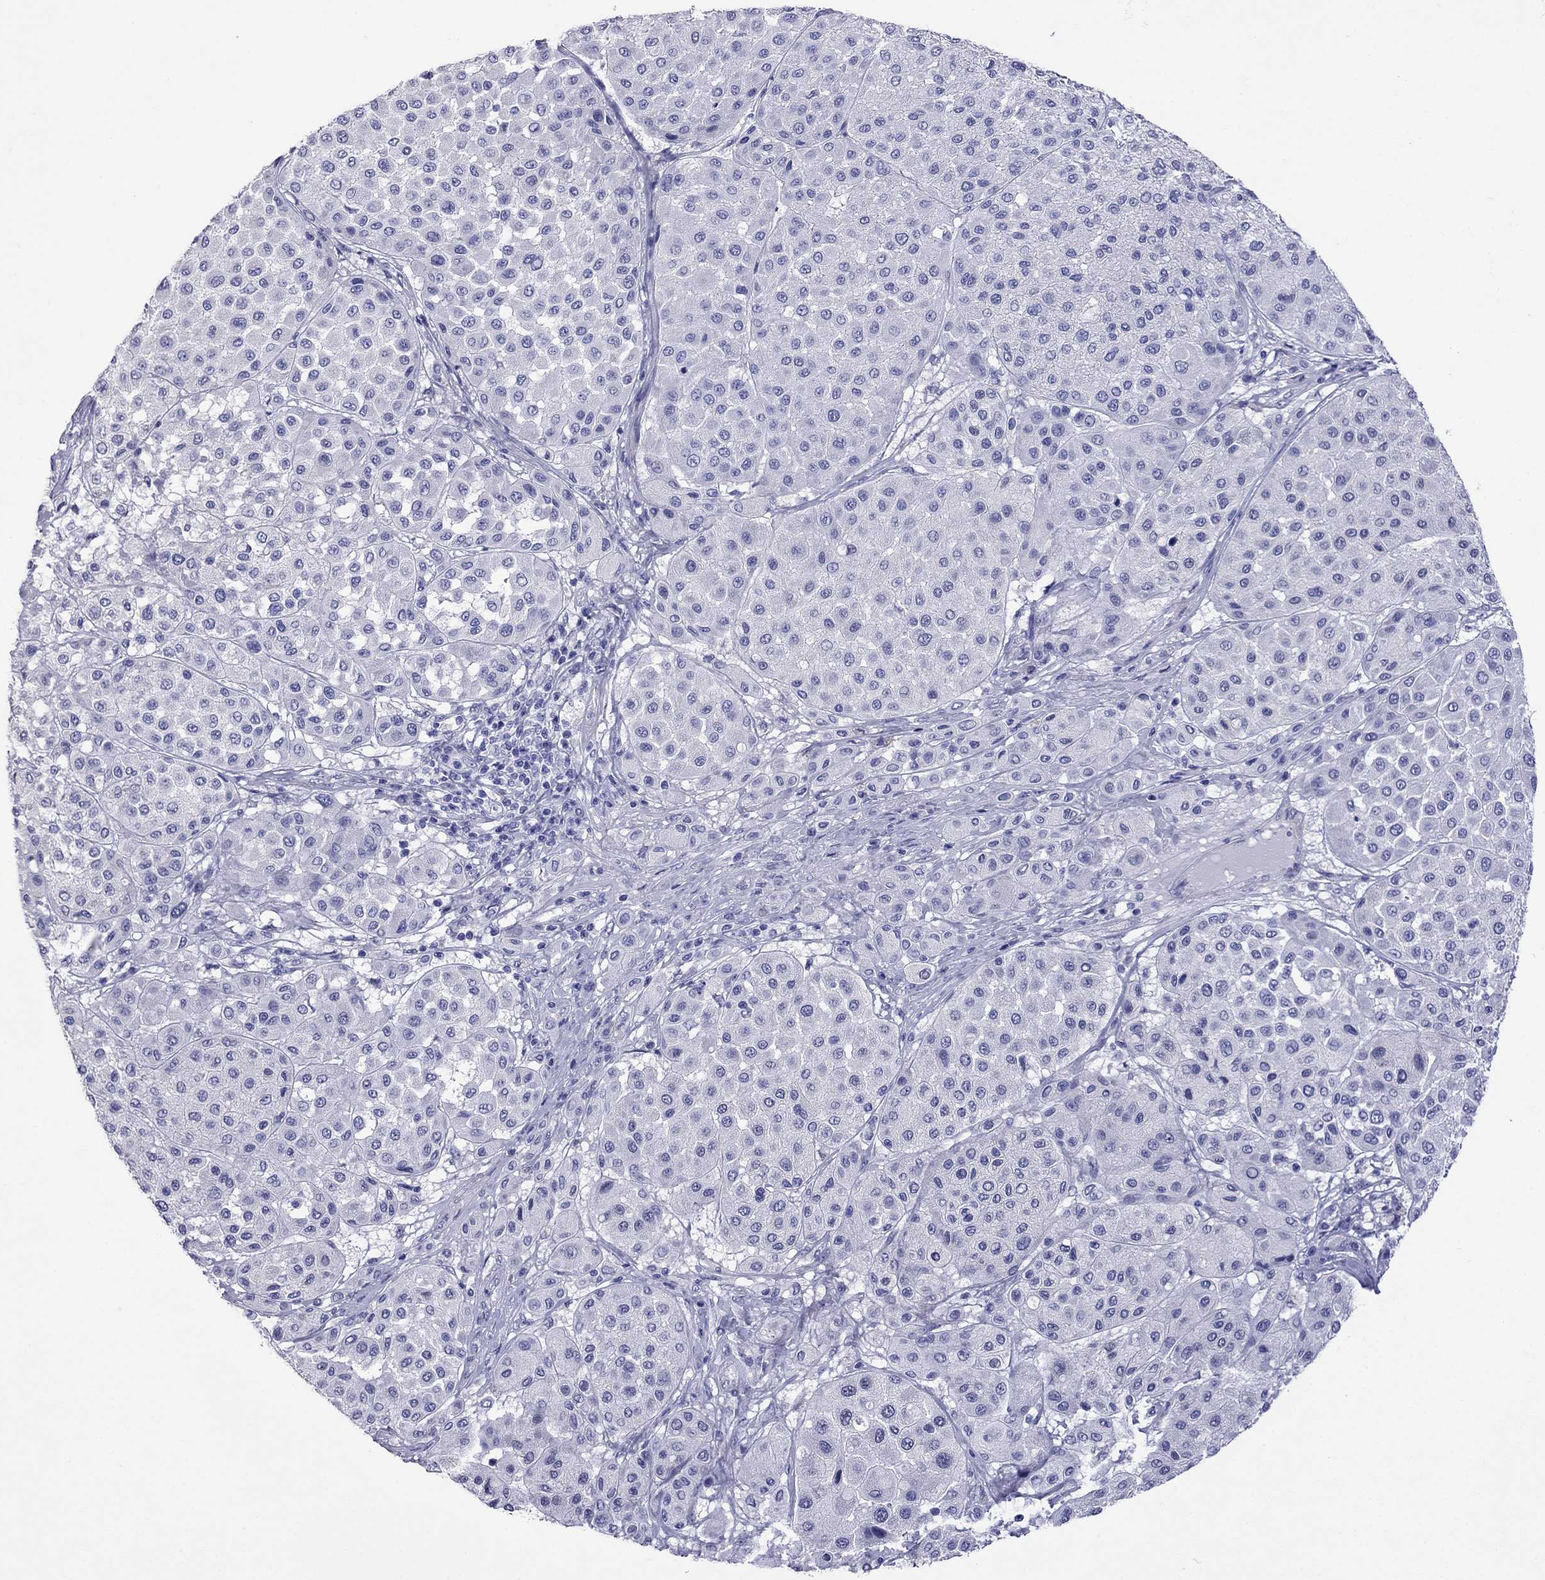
{"staining": {"intensity": "negative", "quantity": "none", "location": "none"}, "tissue": "melanoma", "cell_type": "Tumor cells", "image_type": "cancer", "snomed": [{"axis": "morphology", "description": "Malignant melanoma, Metastatic site"}, {"axis": "topography", "description": "Smooth muscle"}], "caption": "IHC photomicrograph of melanoma stained for a protein (brown), which exhibits no positivity in tumor cells. (DAB immunohistochemistry (IHC), high magnification).", "gene": "KIAA2012", "patient": {"sex": "male", "age": 41}}